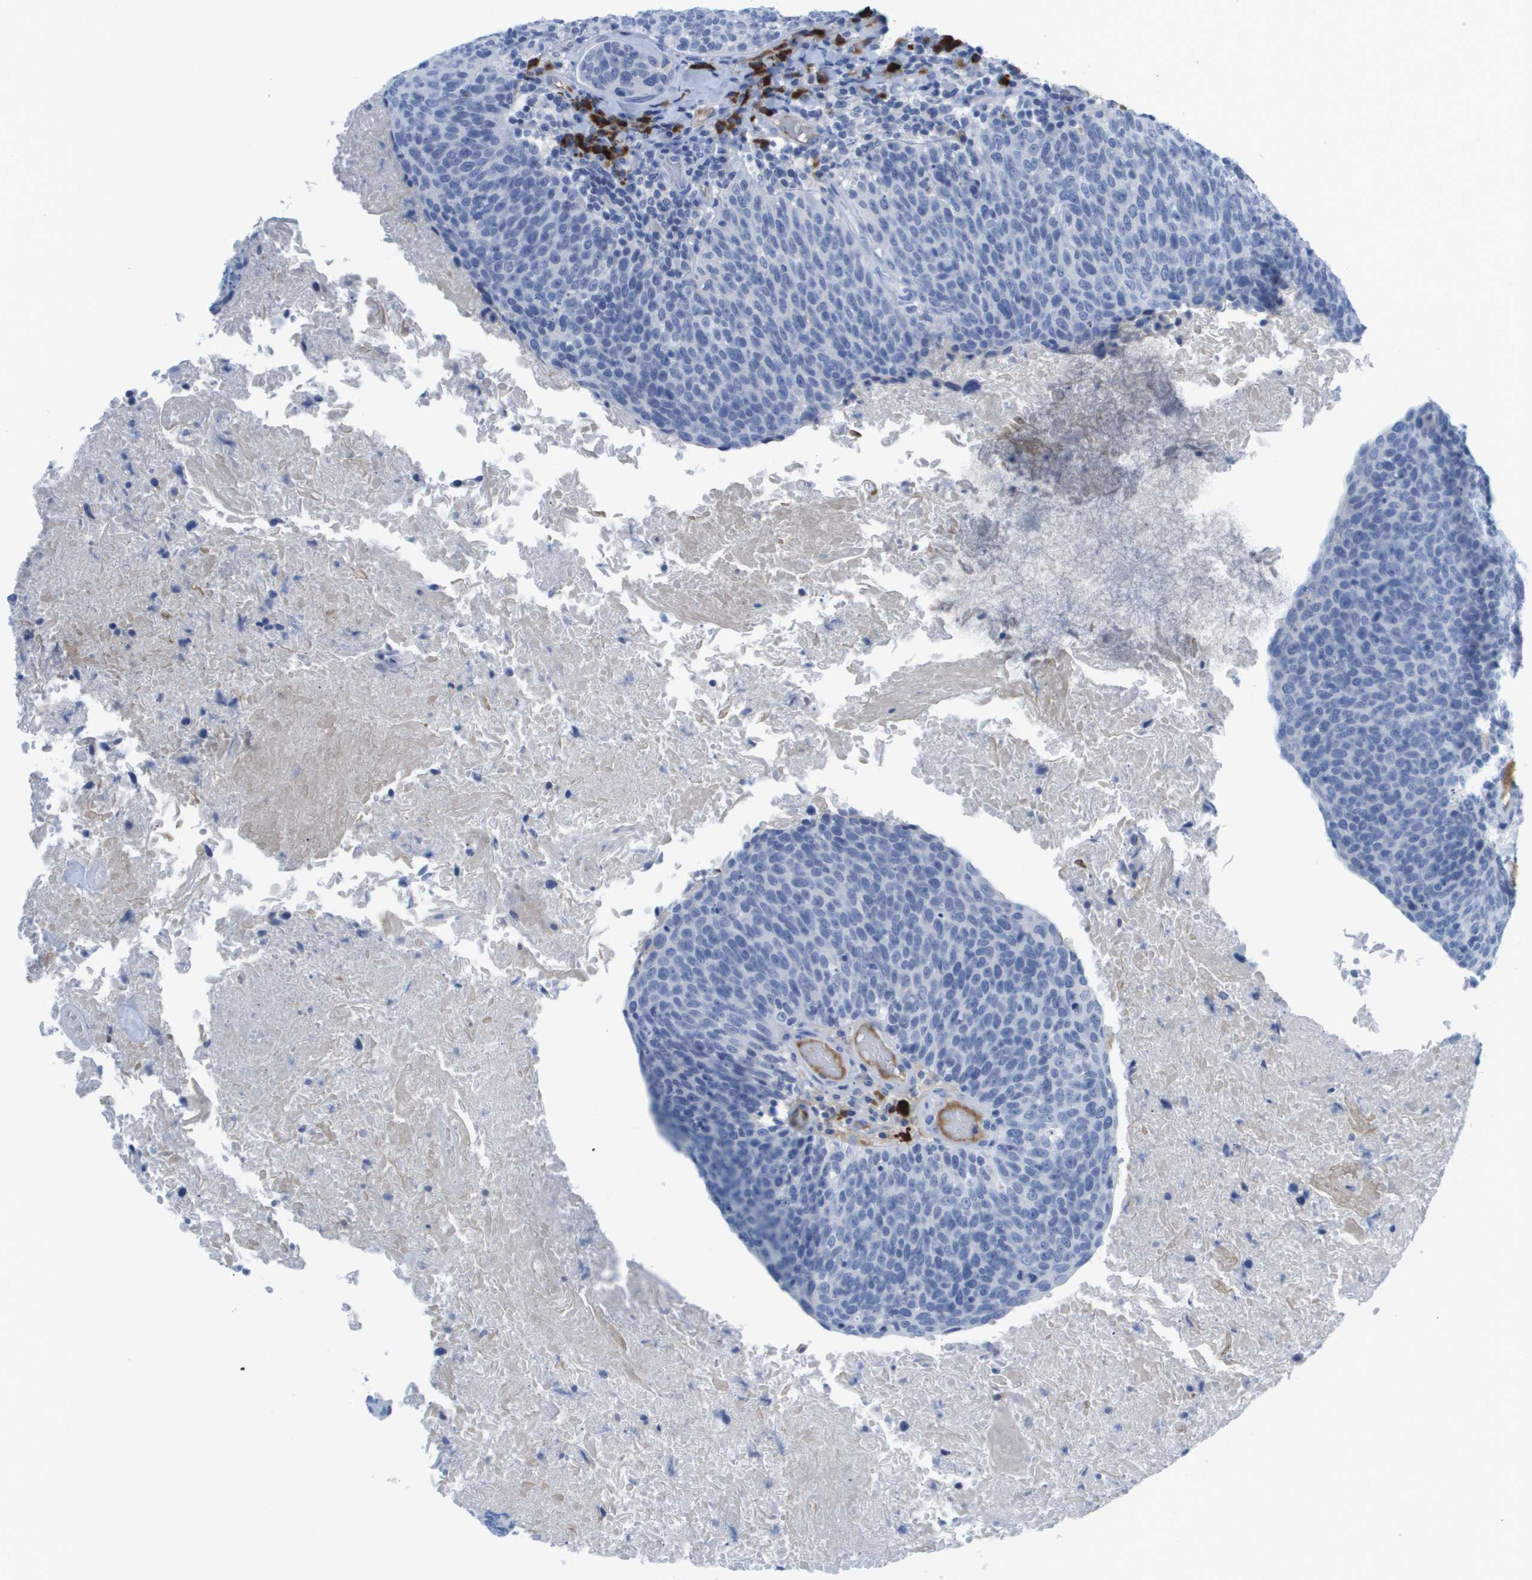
{"staining": {"intensity": "negative", "quantity": "none", "location": "none"}, "tissue": "head and neck cancer", "cell_type": "Tumor cells", "image_type": "cancer", "snomed": [{"axis": "morphology", "description": "Squamous cell carcinoma, NOS"}, {"axis": "morphology", "description": "Squamous cell carcinoma, metastatic, NOS"}, {"axis": "topography", "description": "Lymph node"}, {"axis": "topography", "description": "Head-Neck"}], "caption": "This photomicrograph is of head and neck cancer (metastatic squamous cell carcinoma) stained with immunohistochemistry to label a protein in brown with the nuclei are counter-stained blue. There is no positivity in tumor cells.", "gene": "GPR18", "patient": {"sex": "male", "age": 62}}